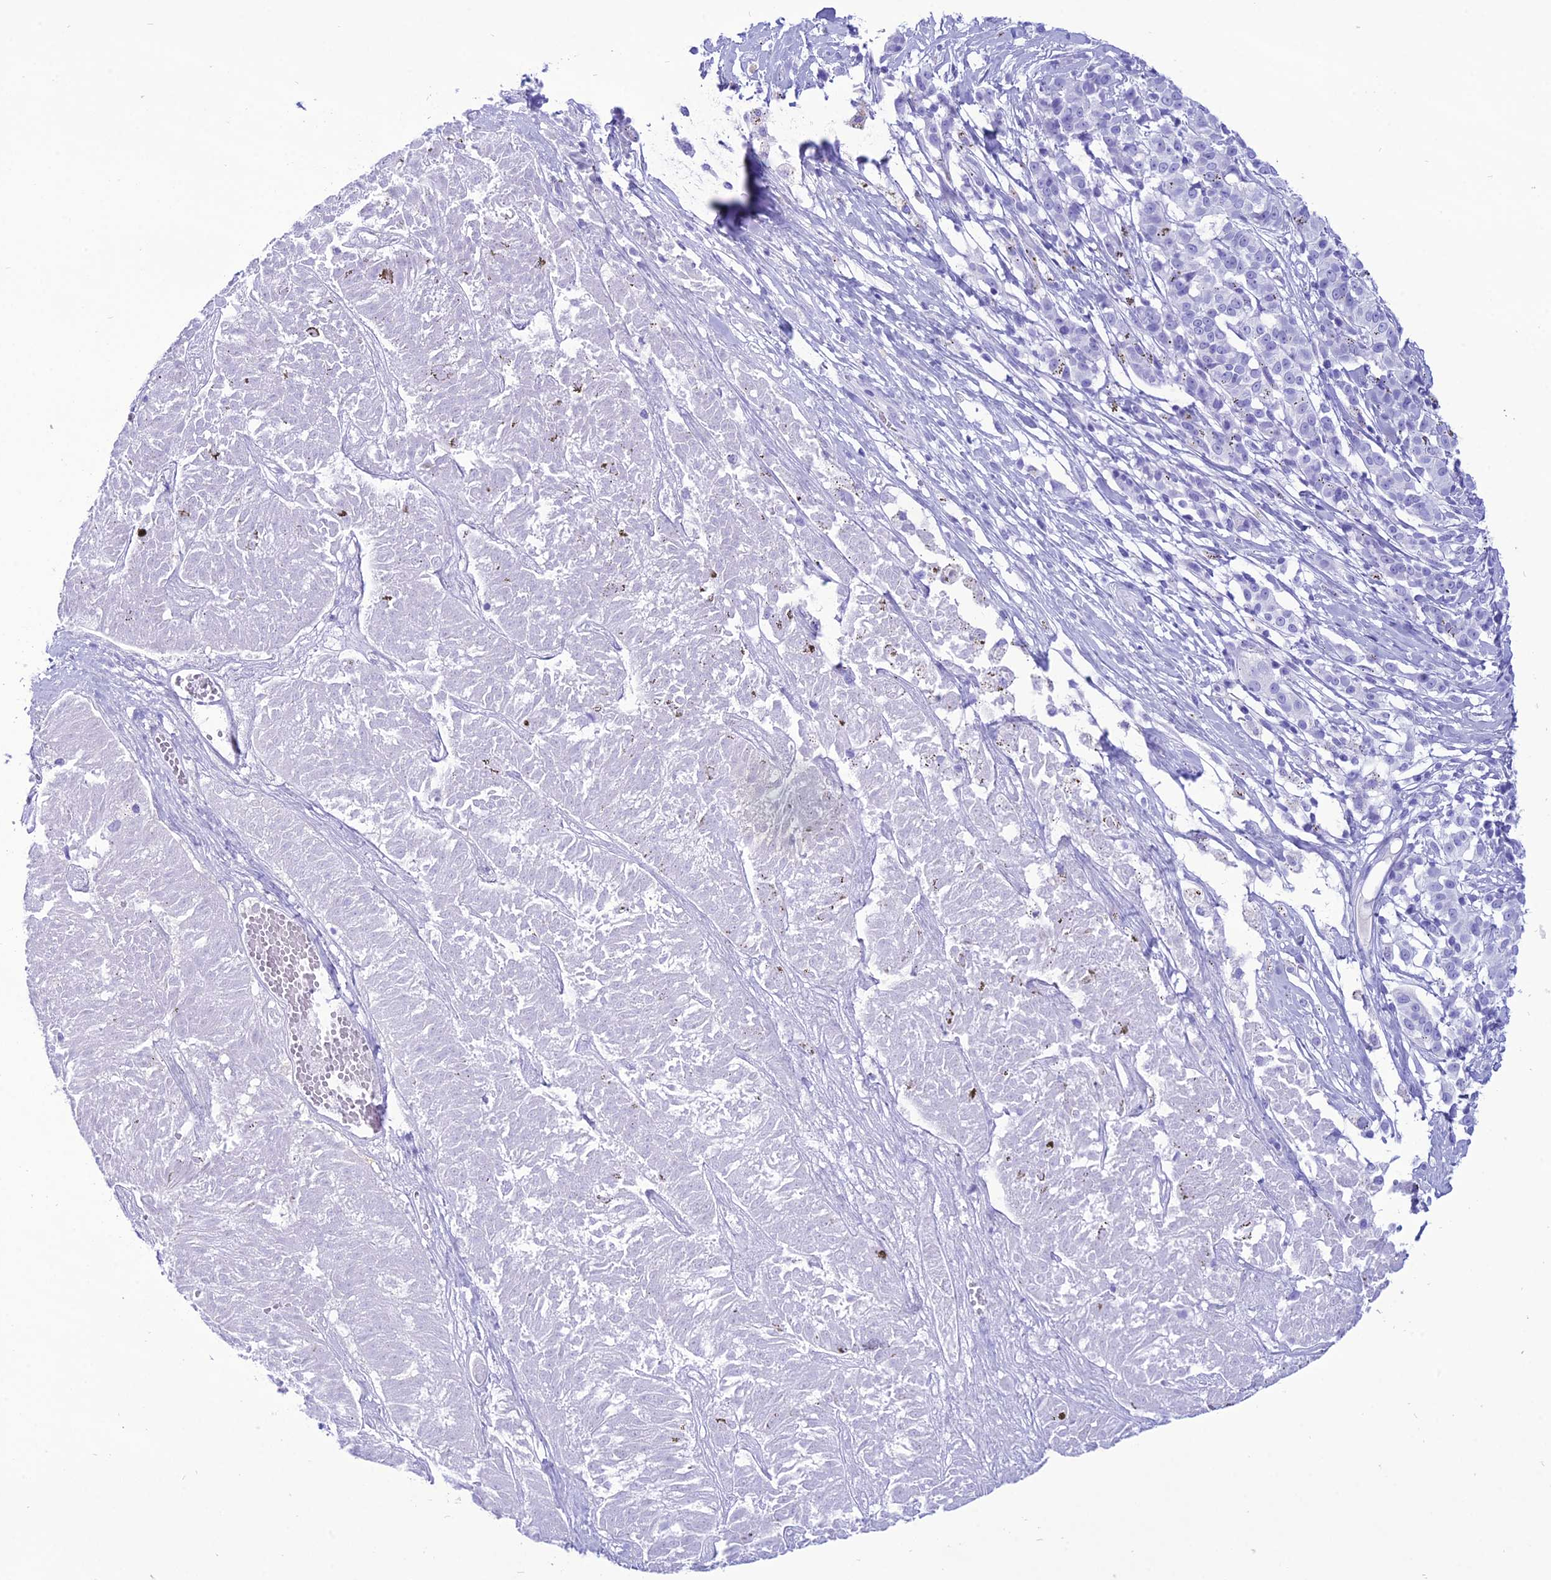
{"staining": {"intensity": "negative", "quantity": "none", "location": "none"}, "tissue": "melanoma", "cell_type": "Tumor cells", "image_type": "cancer", "snomed": [{"axis": "morphology", "description": "Malignant melanoma, NOS"}, {"axis": "topography", "description": "Skin"}], "caption": "Immunohistochemistry (IHC) image of neoplastic tissue: human melanoma stained with DAB displays no significant protein positivity in tumor cells.", "gene": "PNMA5", "patient": {"sex": "female", "age": 72}}